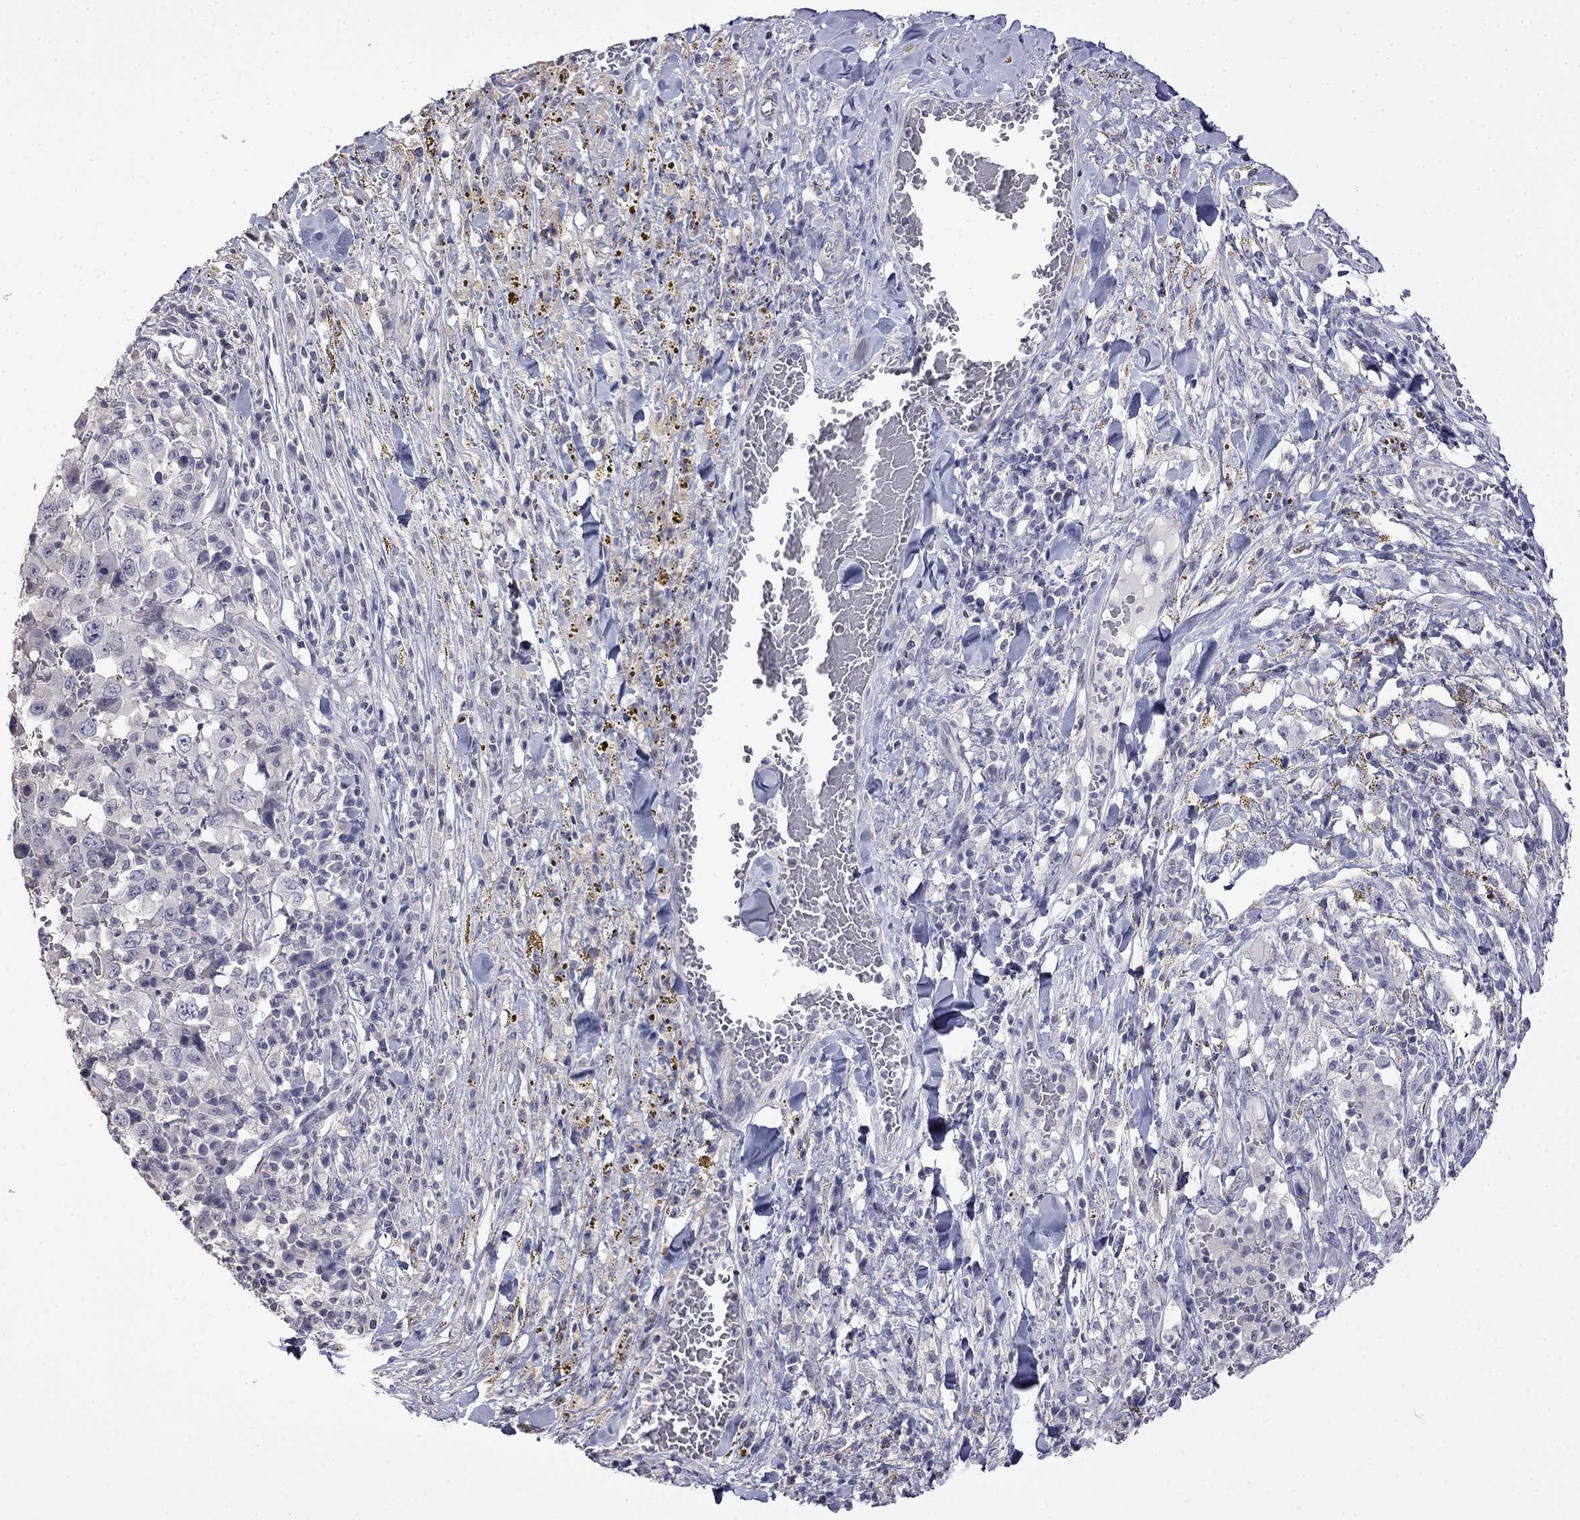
{"staining": {"intensity": "negative", "quantity": "none", "location": "none"}, "tissue": "melanoma", "cell_type": "Tumor cells", "image_type": "cancer", "snomed": [{"axis": "morphology", "description": "Malignant melanoma, NOS"}, {"axis": "topography", "description": "Skin"}], "caption": "Immunohistochemistry of malignant melanoma shows no staining in tumor cells.", "gene": "GUCA1B", "patient": {"sex": "female", "age": 91}}